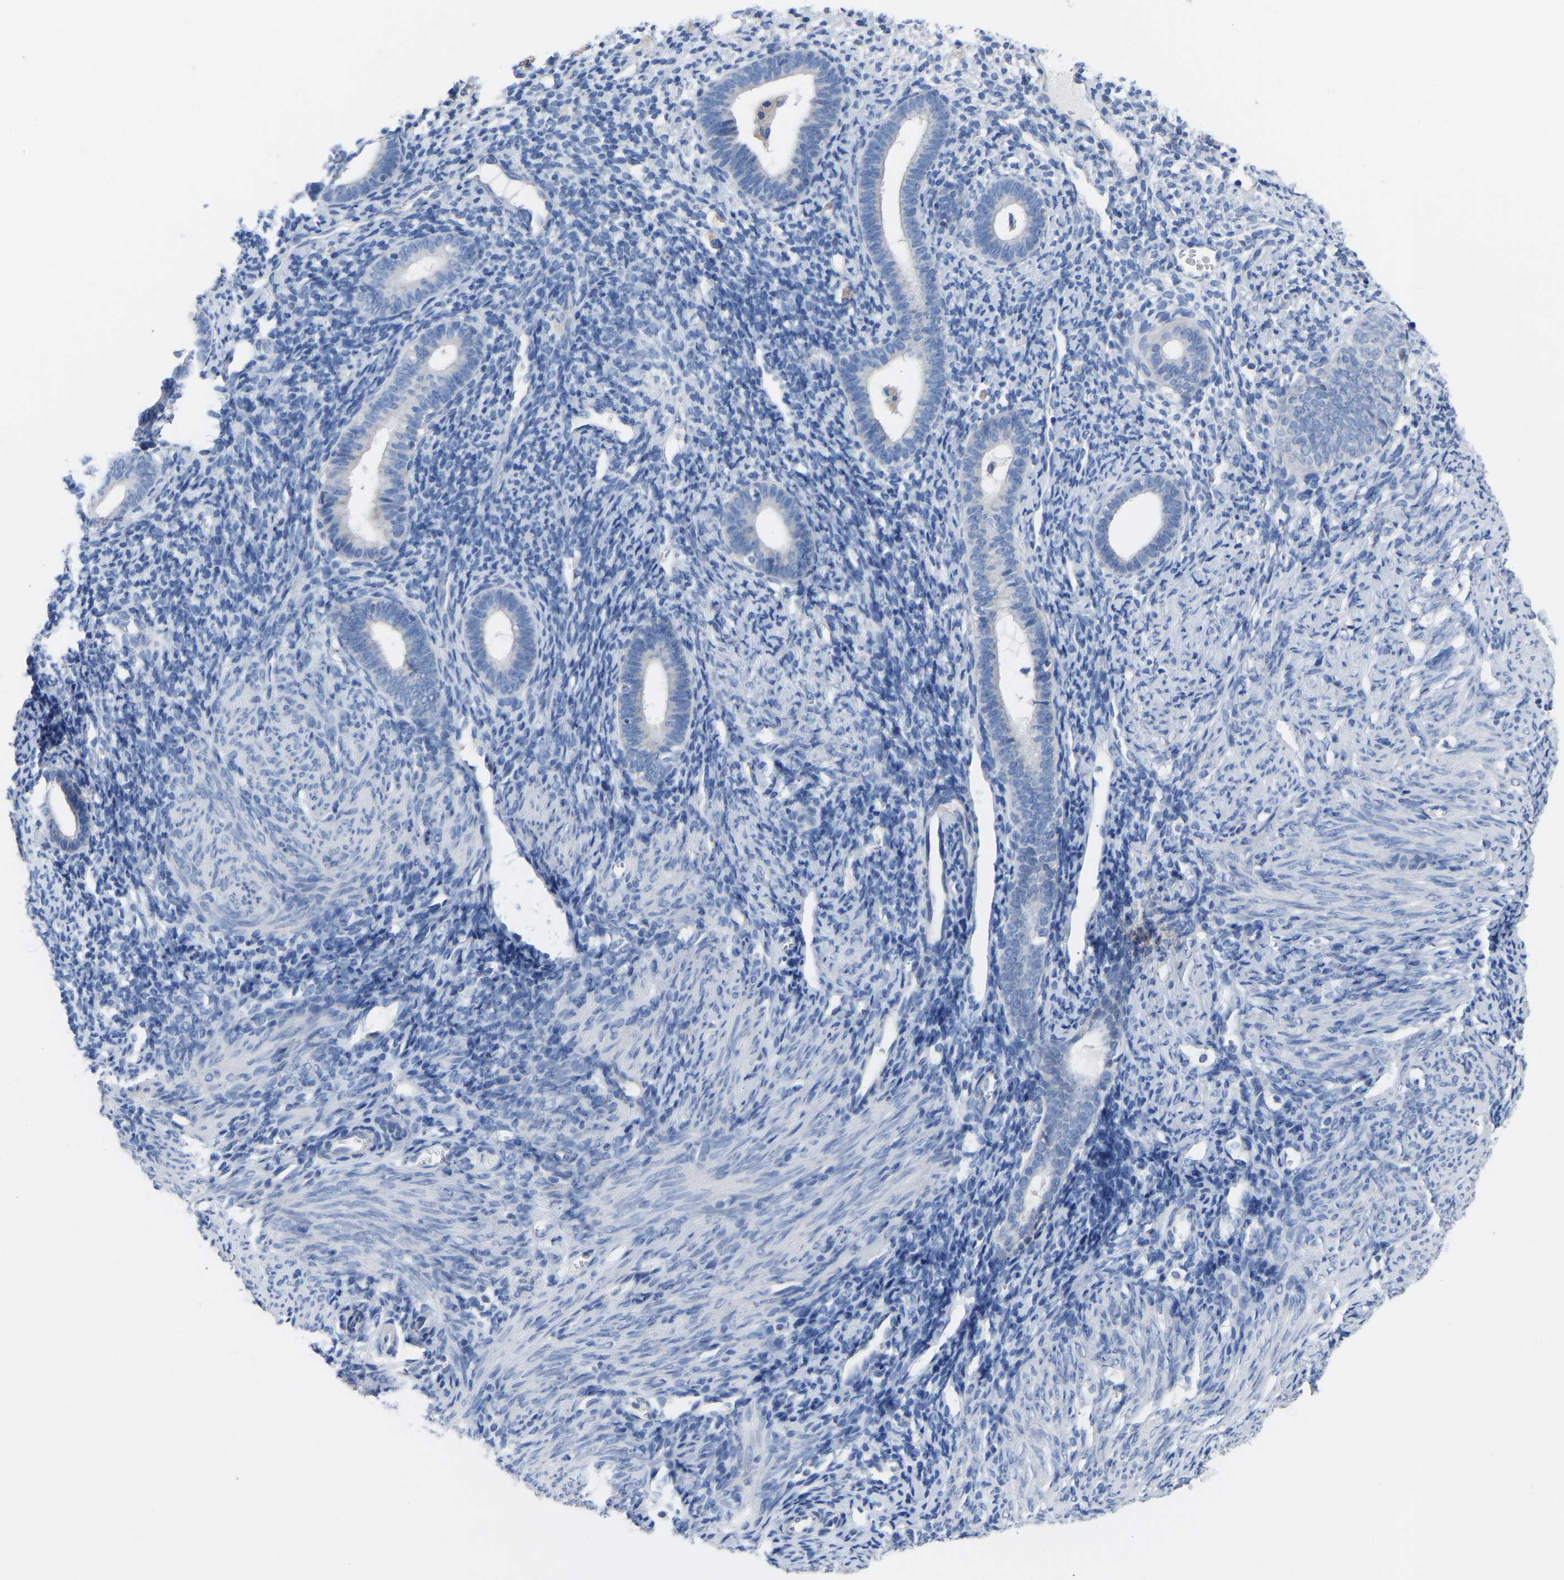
{"staining": {"intensity": "negative", "quantity": "none", "location": "none"}, "tissue": "endometrium", "cell_type": "Cells in endometrial stroma", "image_type": "normal", "snomed": [{"axis": "morphology", "description": "Normal tissue, NOS"}, {"axis": "morphology", "description": "Adenocarcinoma, NOS"}, {"axis": "topography", "description": "Endometrium"}], "caption": "Cells in endometrial stroma are negative for protein expression in normal human endometrium. The staining was performed using DAB (3,3'-diaminobenzidine) to visualize the protein expression in brown, while the nuclei were stained in blue with hematoxylin (Magnification: 20x).", "gene": "OLIG2", "patient": {"sex": "female", "age": 57}}